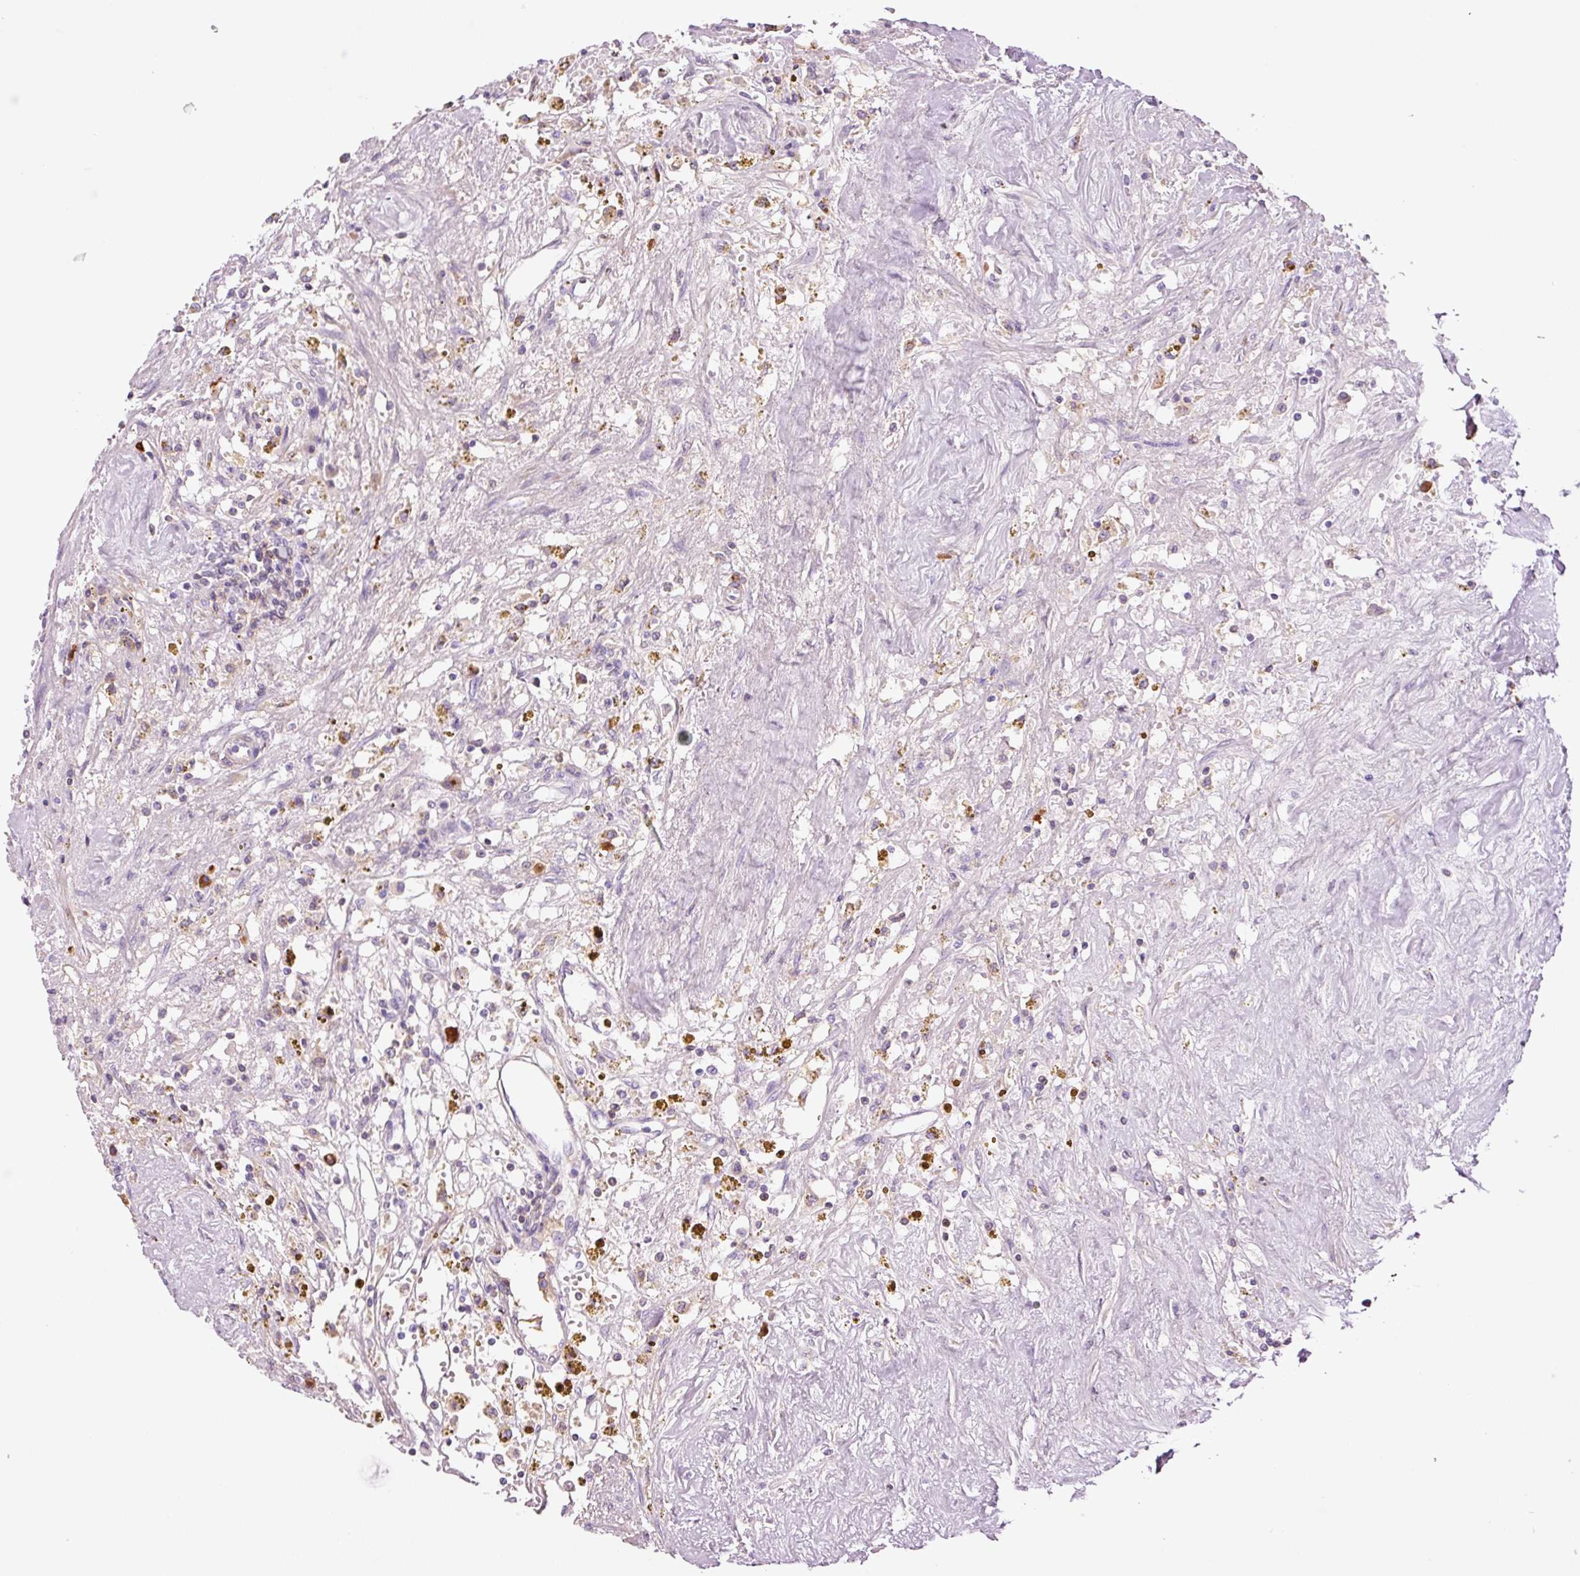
{"staining": {"intensity": "negative", "quantity": "none", "location": "none"}, "tissue": "renal cancer", "cell_type": "Tumor cells", "image_type": "cancer", "snomed": [{"axis": "morphology", "description": "Adenocarcinoma, NOS"}, {"axis": "topography", "description": "Kidney"}], "caption": "Immunohistochemical staining of renal adenocarcinoma displays no significant expression in tumor cells.", "gene": "KLF1", "patient": {"sex": "male", "age": 56}}